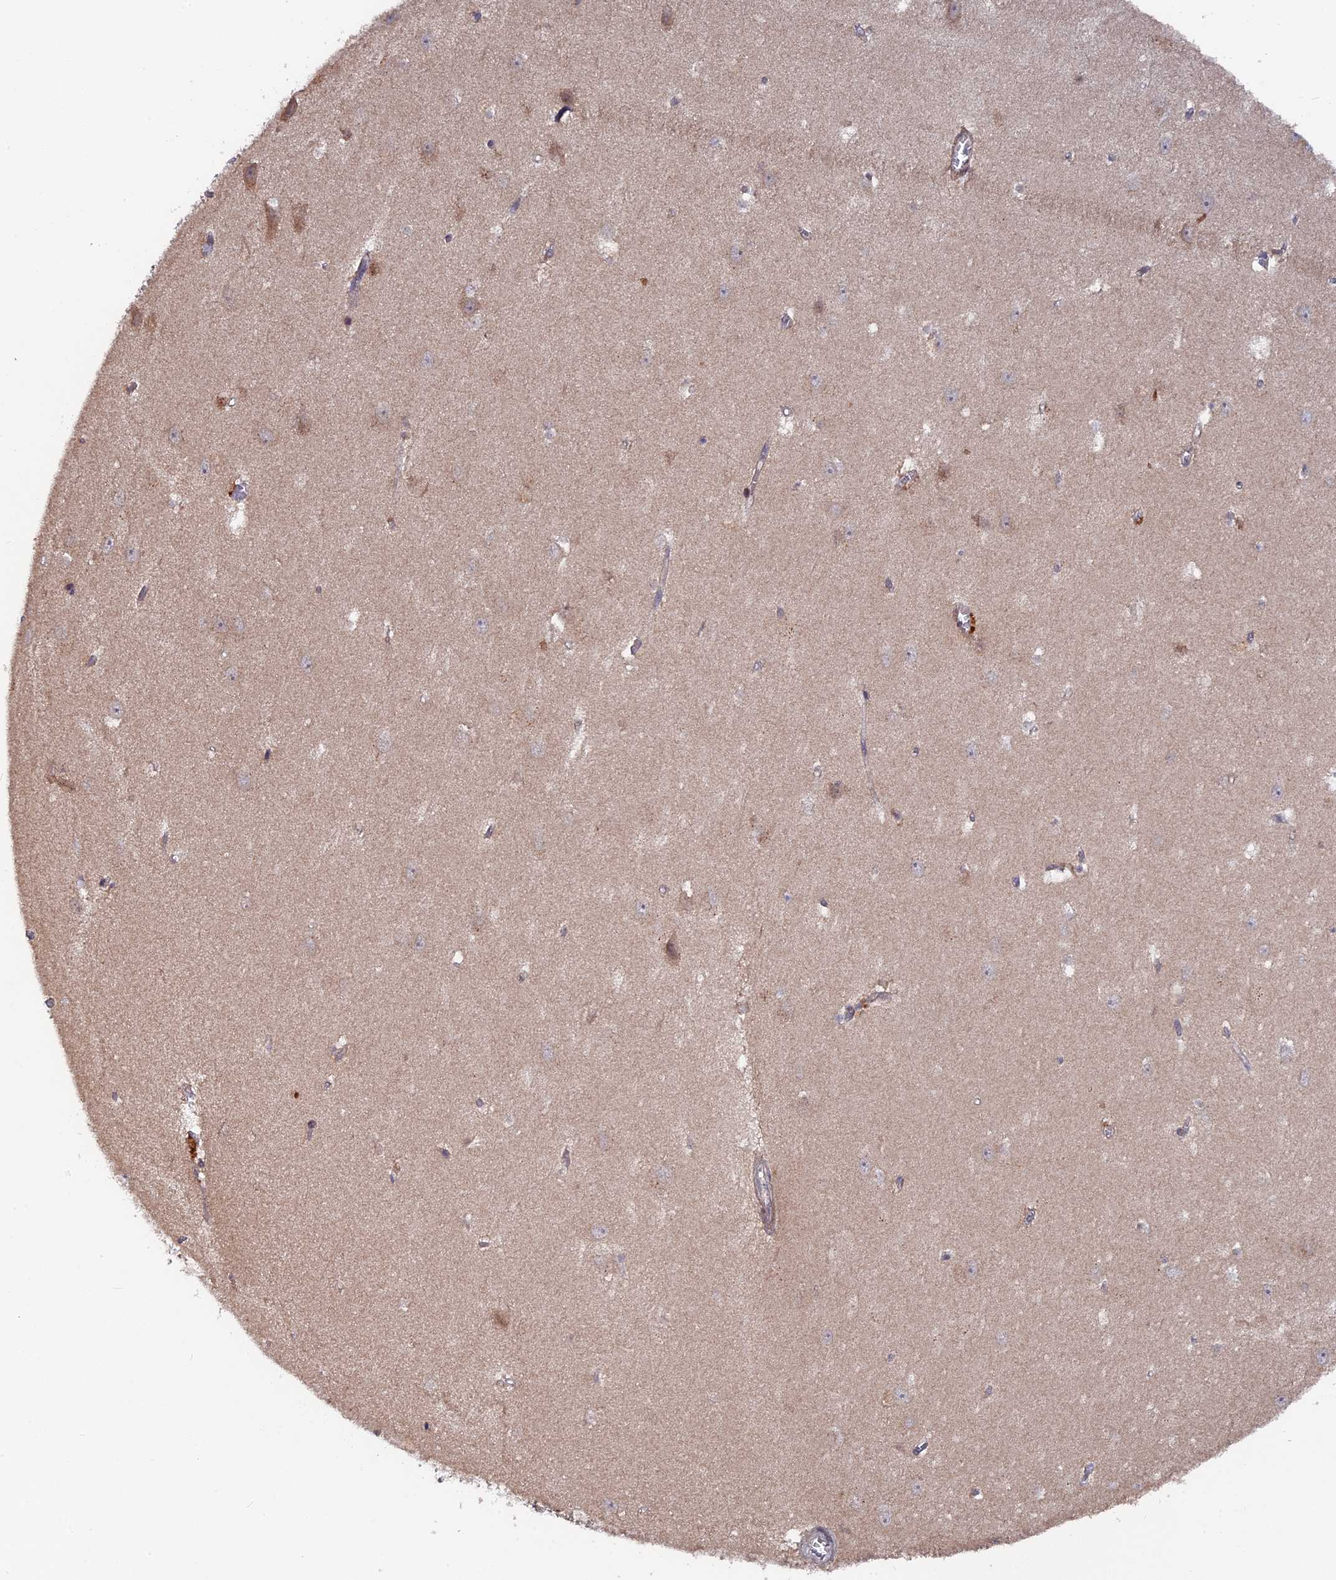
{"staining": {"intensity": "weak", "quantity": "<25%", "location": "cytoplasmic/membranous"}, "tissue": "hippocampus", "cell_type": "Glial cells", "image_type": "normal", "snomed": [{"axis": "morphology", "description": "Normal tissue, NOS"}, {"axis": "topography", "description": "Hippocampus"}], "caption": "This is a image of IHC staining of benign hippocampus, which shows no positivity in glial cells.", "gene": "TMC5", "patient": {"sex": "female", "age": 64}}